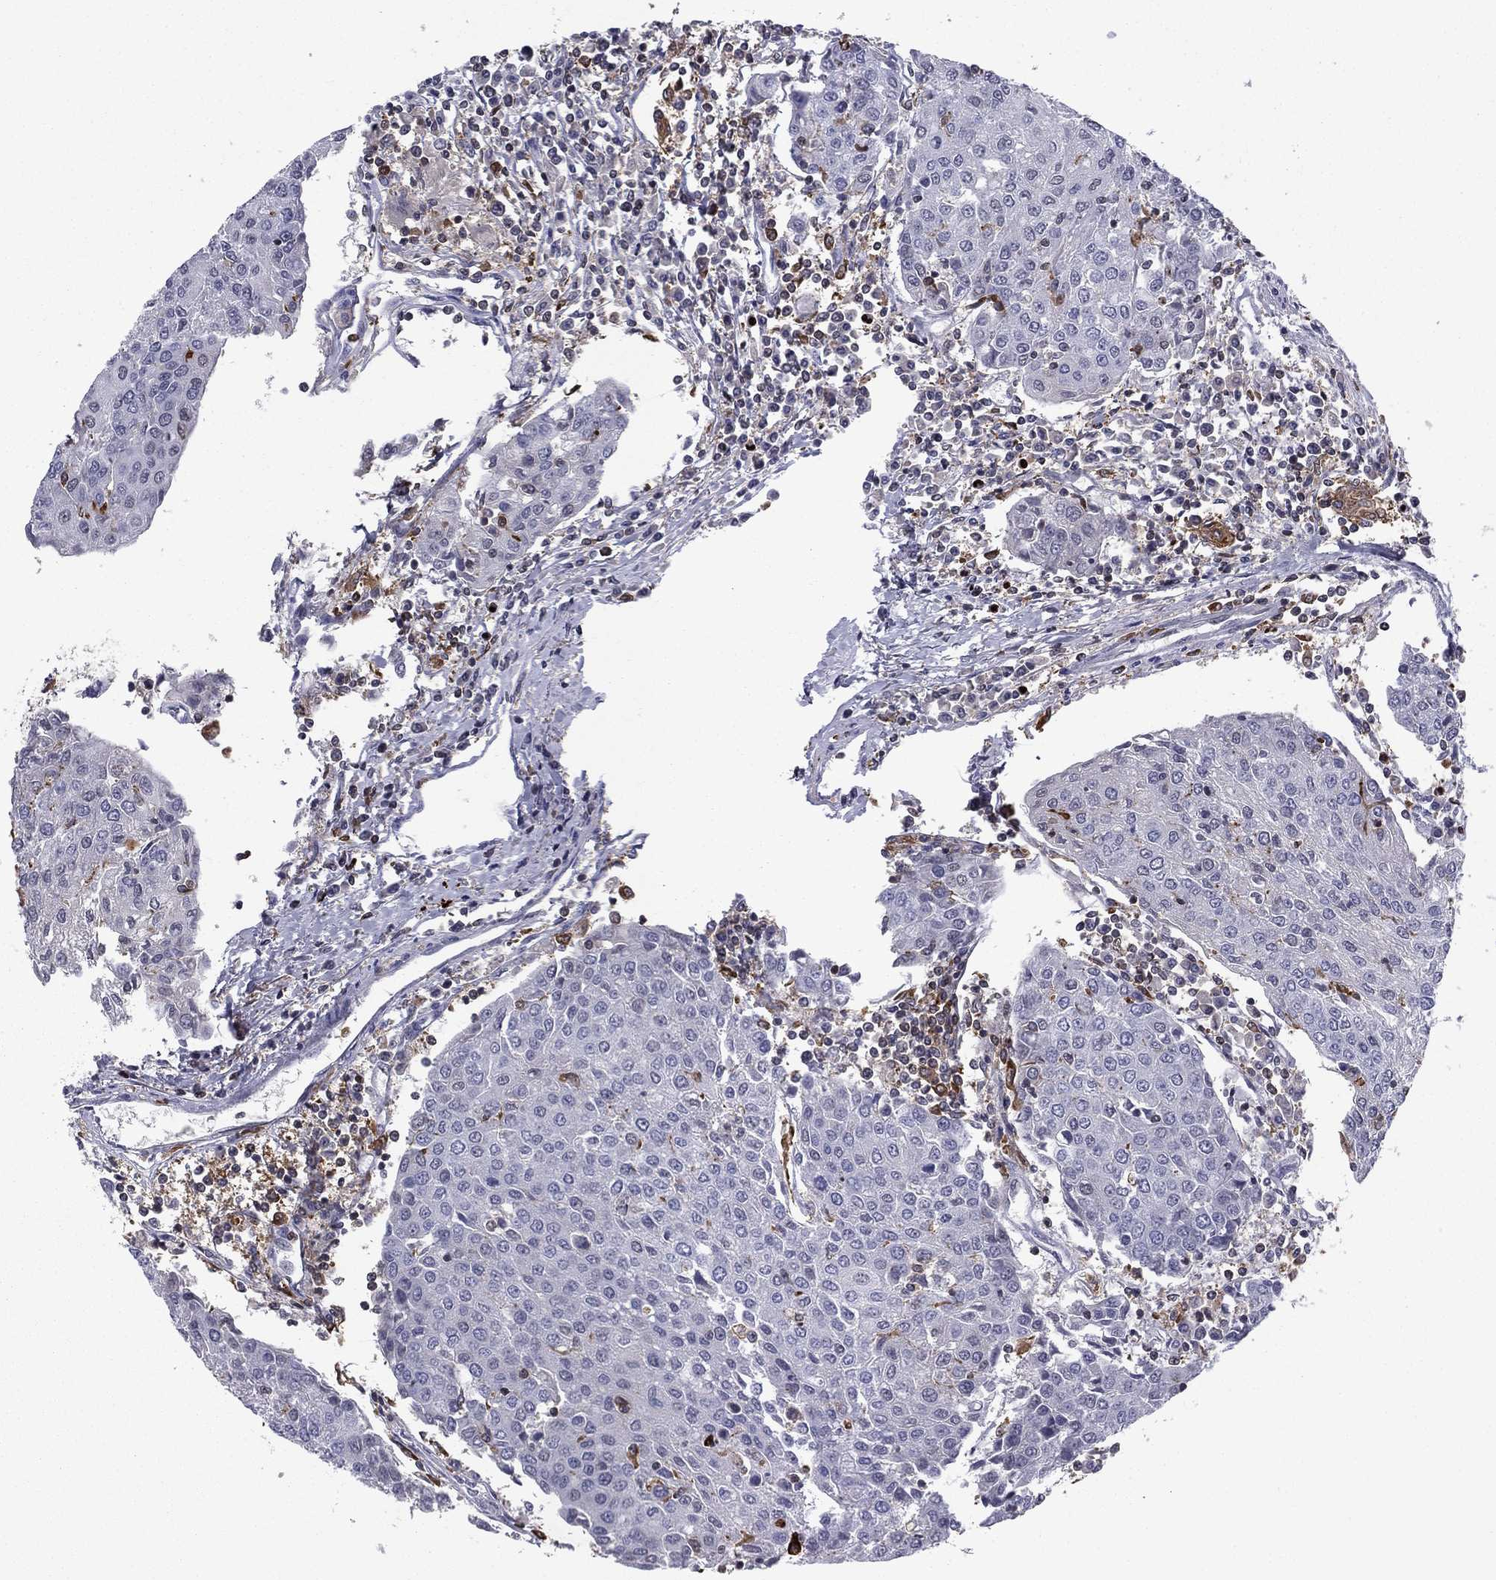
{"staining": {"intensity": "negative", "quantity": "none", "location": "none"}, "tissue": "urothelial cancer", "cell_type": "Tumor cells", "image_type": "cancer", "snomed": [{"axis": "morphology", "description": "Urothelial carcinoma, High grade"}, {"axis": "topography", "description": "Urinary bladder"}], "caption": "The image reveals no significant positivity in tumor cells of urothelial cancer.", "gene": "PLCB2", "patient": {"sex": "female", "age": 85}}